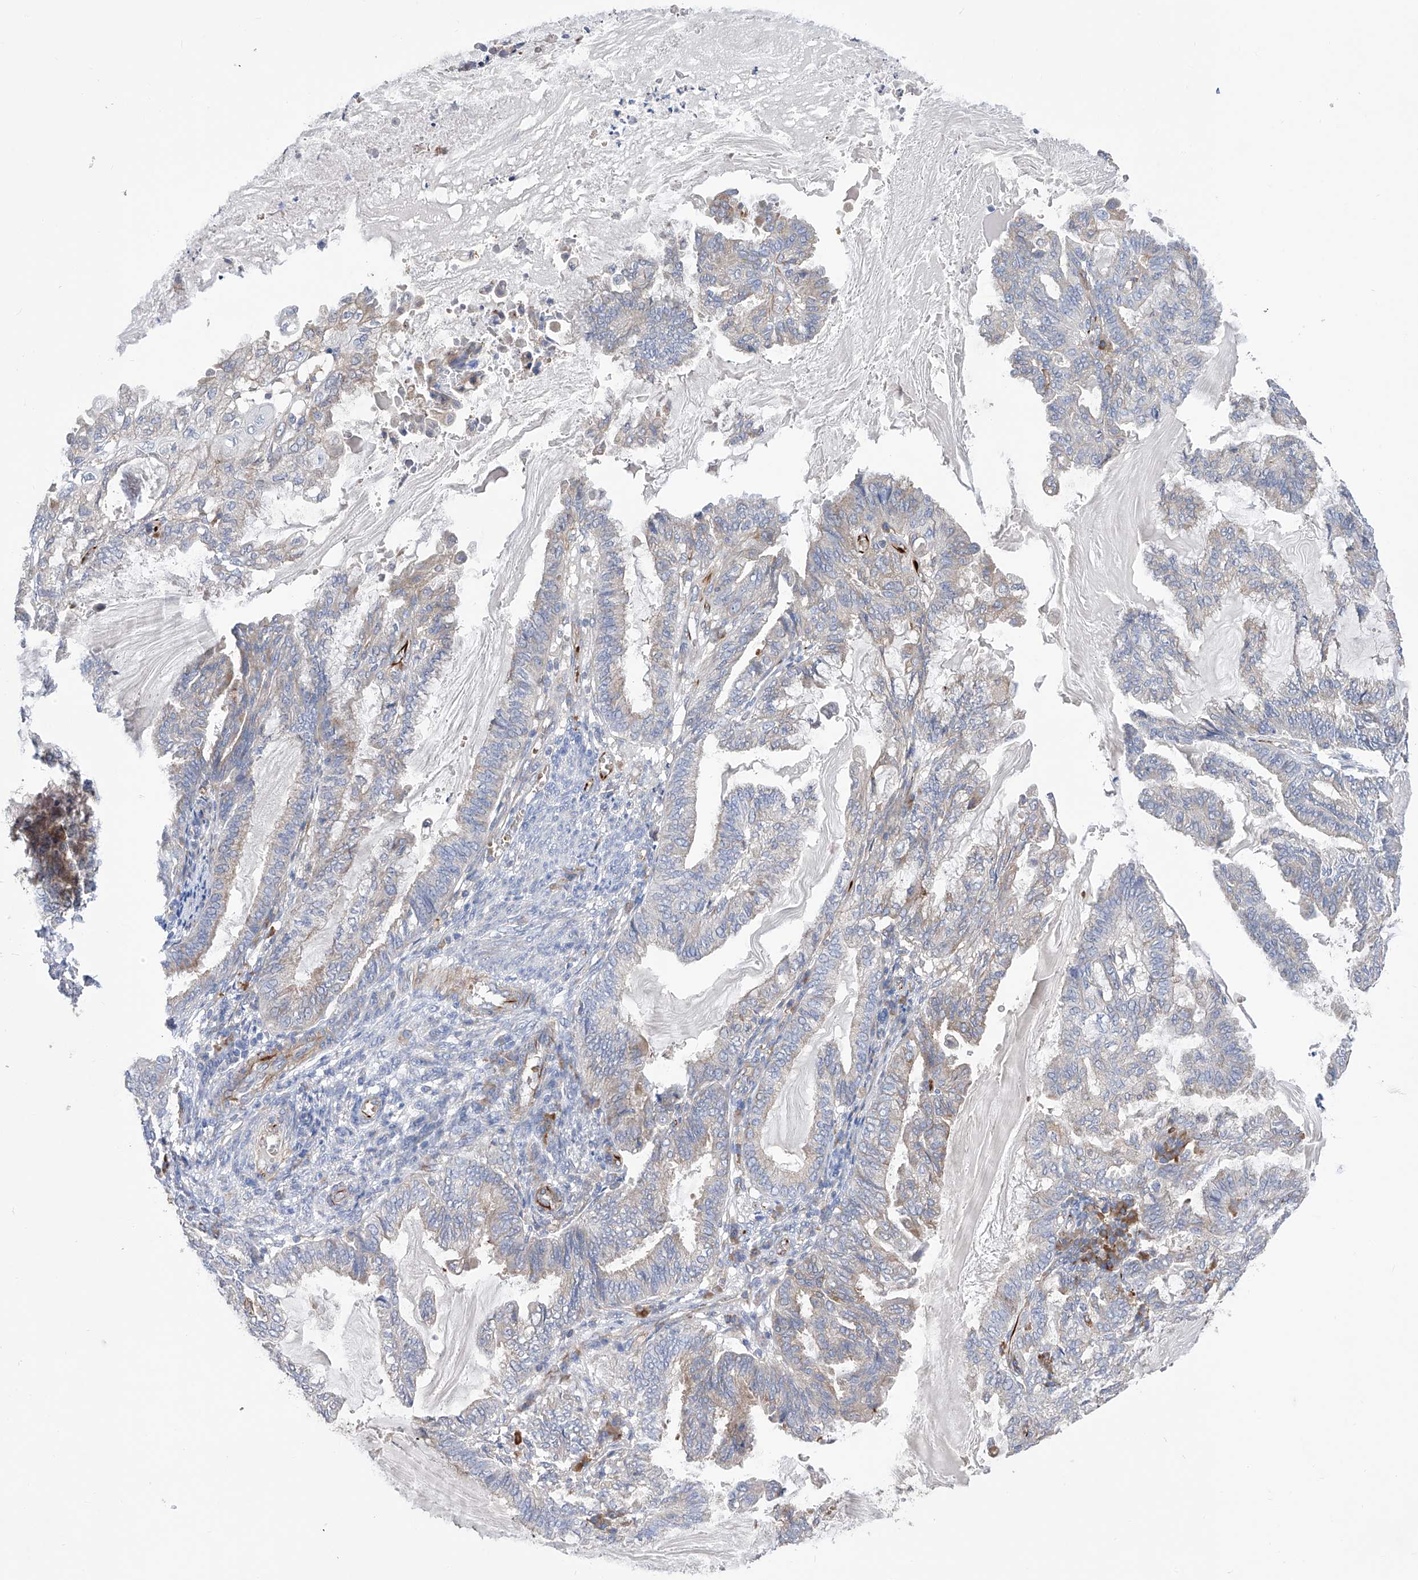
{"staining": {"intensity": "weak", "quantity": "<25%", "location": "cytoplasmic/membranous"}, "tissue": "endometrial cancer", "cell_type": "Tumor cells", "image_type": "cancer", "snomed": [{"axis": "morphology", "description": "Adenocarcinoma, NOS"}, {"axis": "topography", "description": "Endometrium"}], "caption": "The photomicrograph shows no staining of tumor cells in endometrial cancer. Nuclei are stained in blue.", "gene": "NFATC4", "patient": {"sex": "female", "age": 86}}